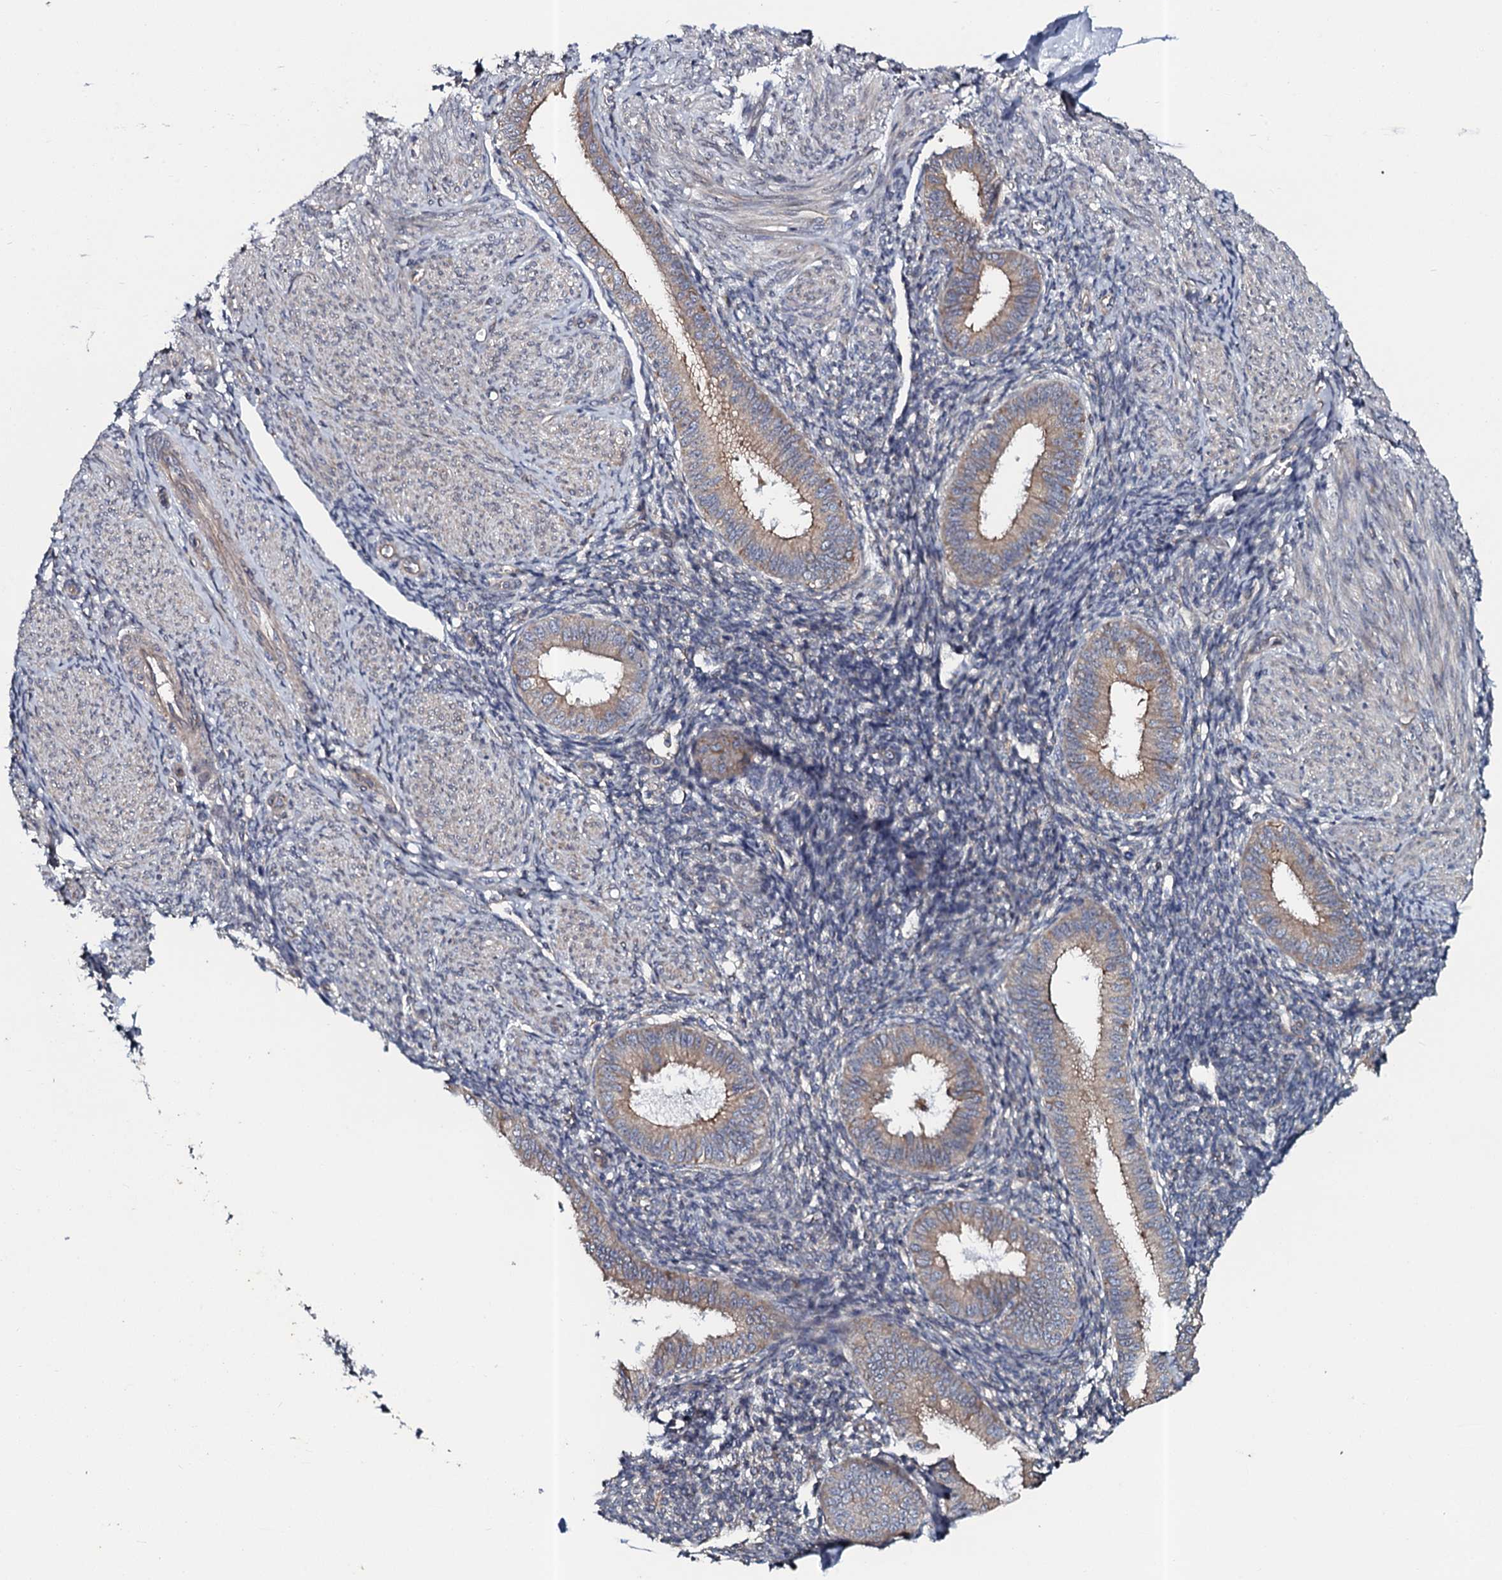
{"staining": {"intensity": "negative", "quantity": "none", "location": "none"}, "tissue": "endometrium", "cell_type": "Cells in endometrial stroma", "image_type": "normal", "snomed": [{"axis": "morphology", "description": "Normal tissue, NOS"}, {"axis": "topography", "description": "Uterus"}, {"axis": "topography", "description": "Endometrium"}], "caption": "Immunohistochemistry of normal endometrium reveals no expression in cells in endometrial stroma. The staining is performed using DAB brown chromogen with nuclei counter-stained in using hematoxylin.", "gene": "TMEM151A", "patient": {"sex": "female", "age": 48}}